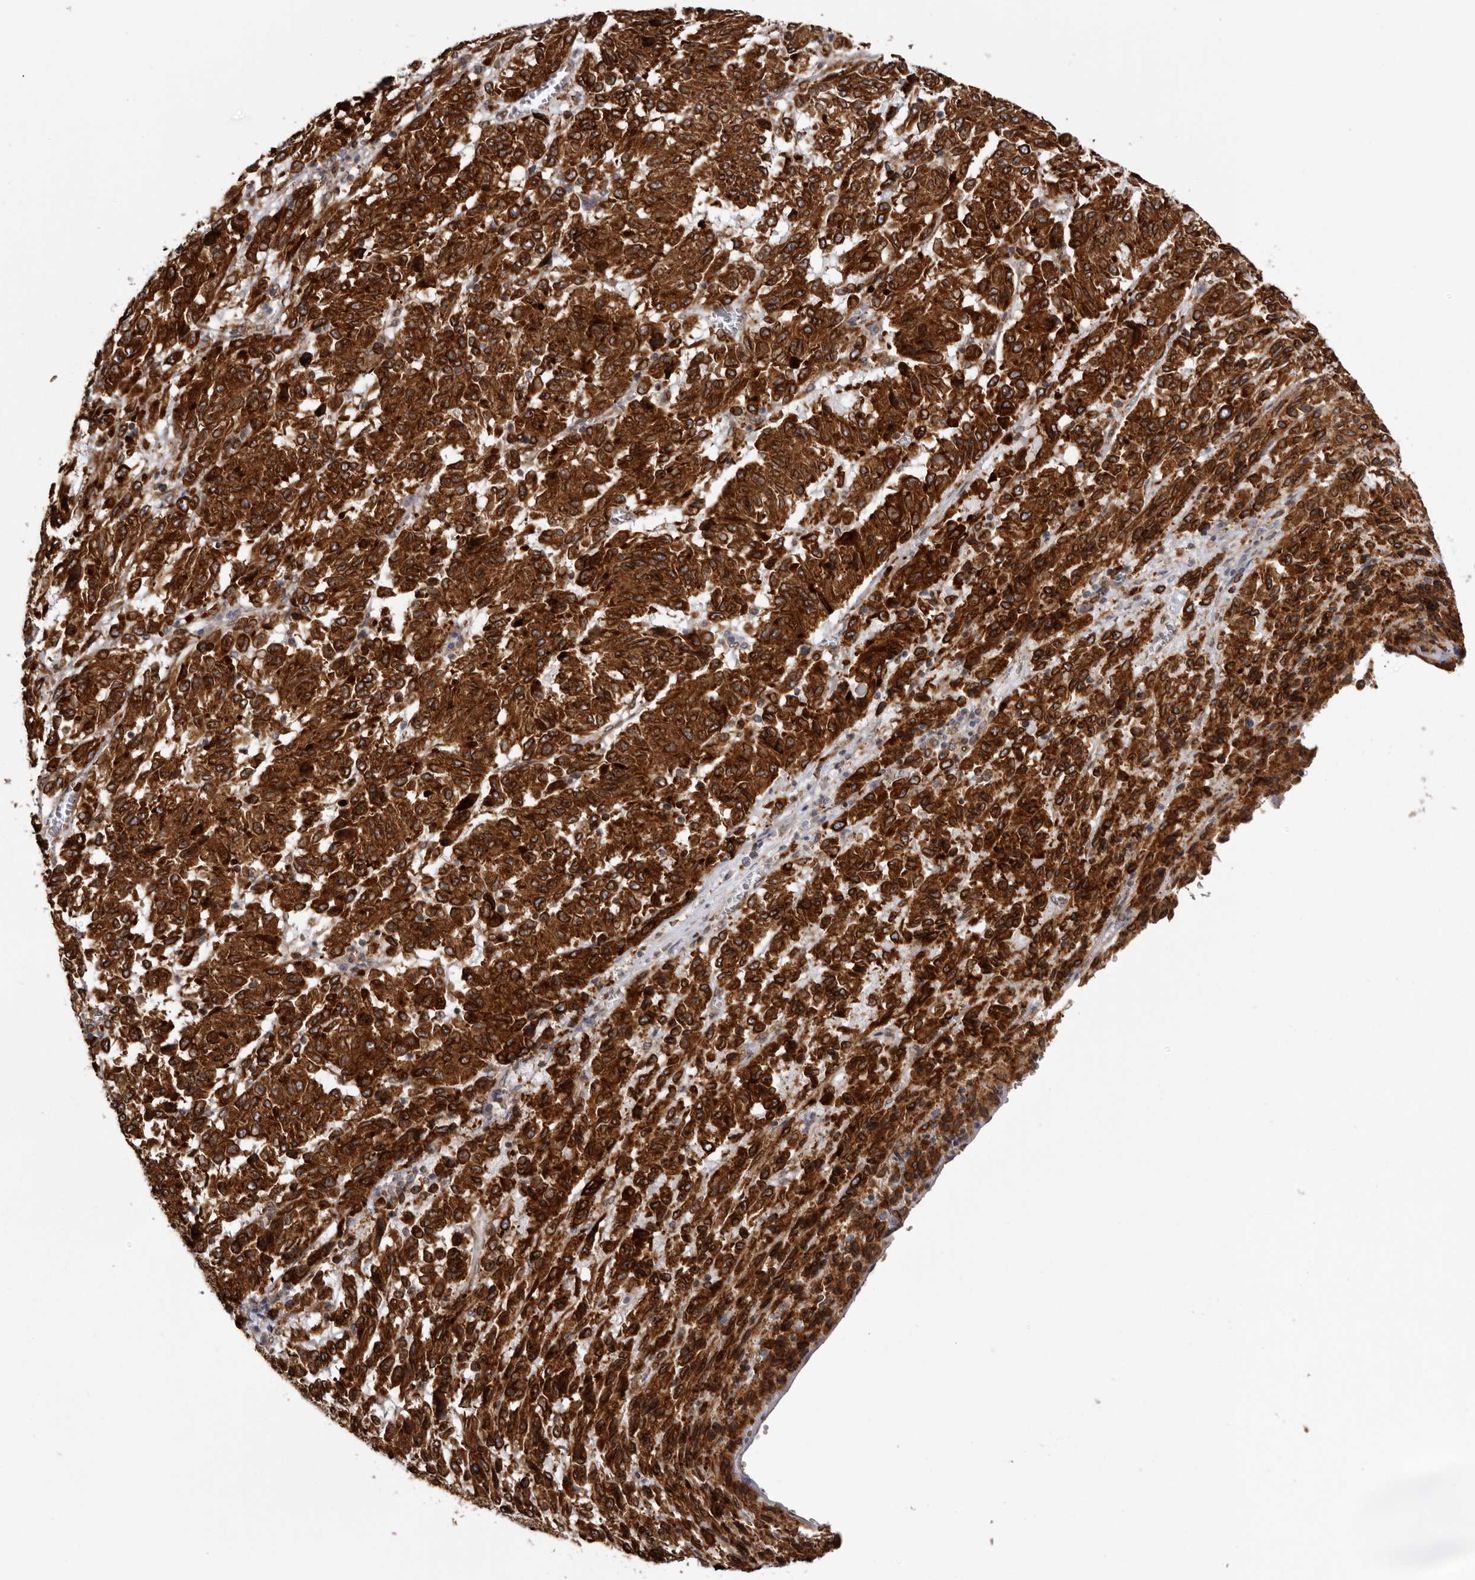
{"staining": {"intensity": "strong", "quantity": ">75%", "location": "cytoplasmic/membranous"}, "tissue": "melanoma", "cell_type": "Tumor cells", "image_type": "cancer", "snomed": [{"axis": "morphology", "description": "Malignant melanoma, Metastatic site"}, {"axis": "topography", "description": "Lung"}], "caption": "IHC staining of malignant melanoma (metastatic site), which demonstrates high levels of strong cytoplasmic/membranous positivity in about >75% of tumor cells indicating strong cytoplasmic/membranous protein positivity. The staining was performed using DAB (brown) for protein detection and nuclei were counterstained in hematoxylin (blue).", "gene": "C4orf3", "patient": {"sex": "male", "age": 64}}